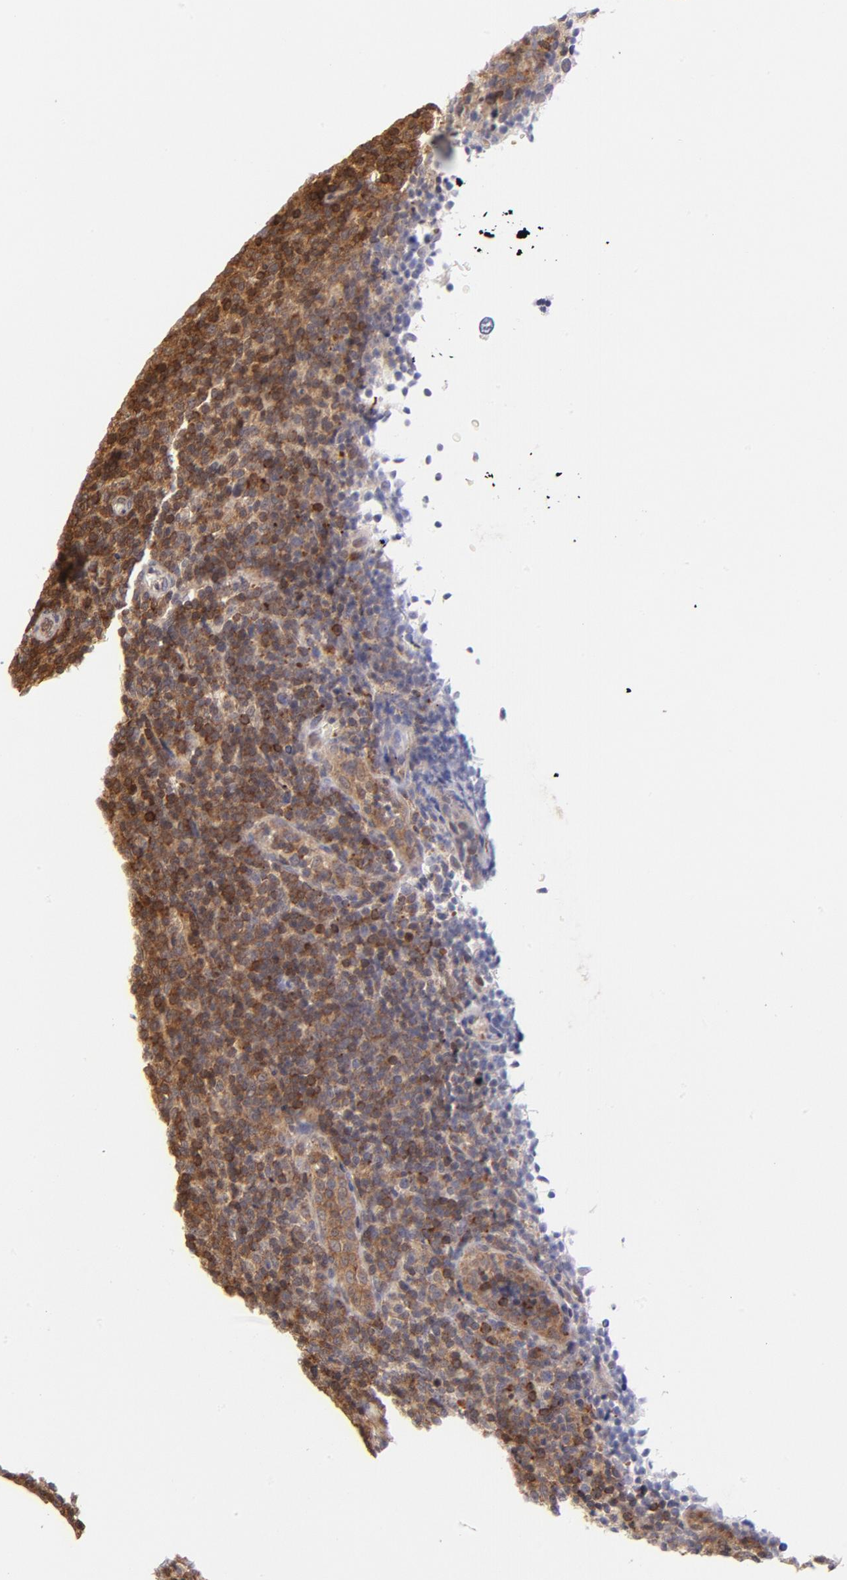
{"staining": {"intensity": "strong", "quantity": ">75%", "location": "cytoplasmic/membranous,nuclear"}, "tissue": "lymphoma", "cell_type": "Tumor cells", "image_type": "cancer", "snomed": [{"axis": "morphology", "description": "Malignant lymphoma, non-Hodgkin's type, Low grade"}, {"axis": "topography", "description": "Lymph node"}], "caption": "IHC of lymphoma demonstrates high levels of strong cytoplasmic/membranous and nuclear positivity in about >75% of tumor cells. The staining was performed using DAB, with brown indicating positive protein expression. Nuclei are stained blue with hematoxylin.", "gene": "YWHAB", "patient": {"sex": "male", "age": 70}}